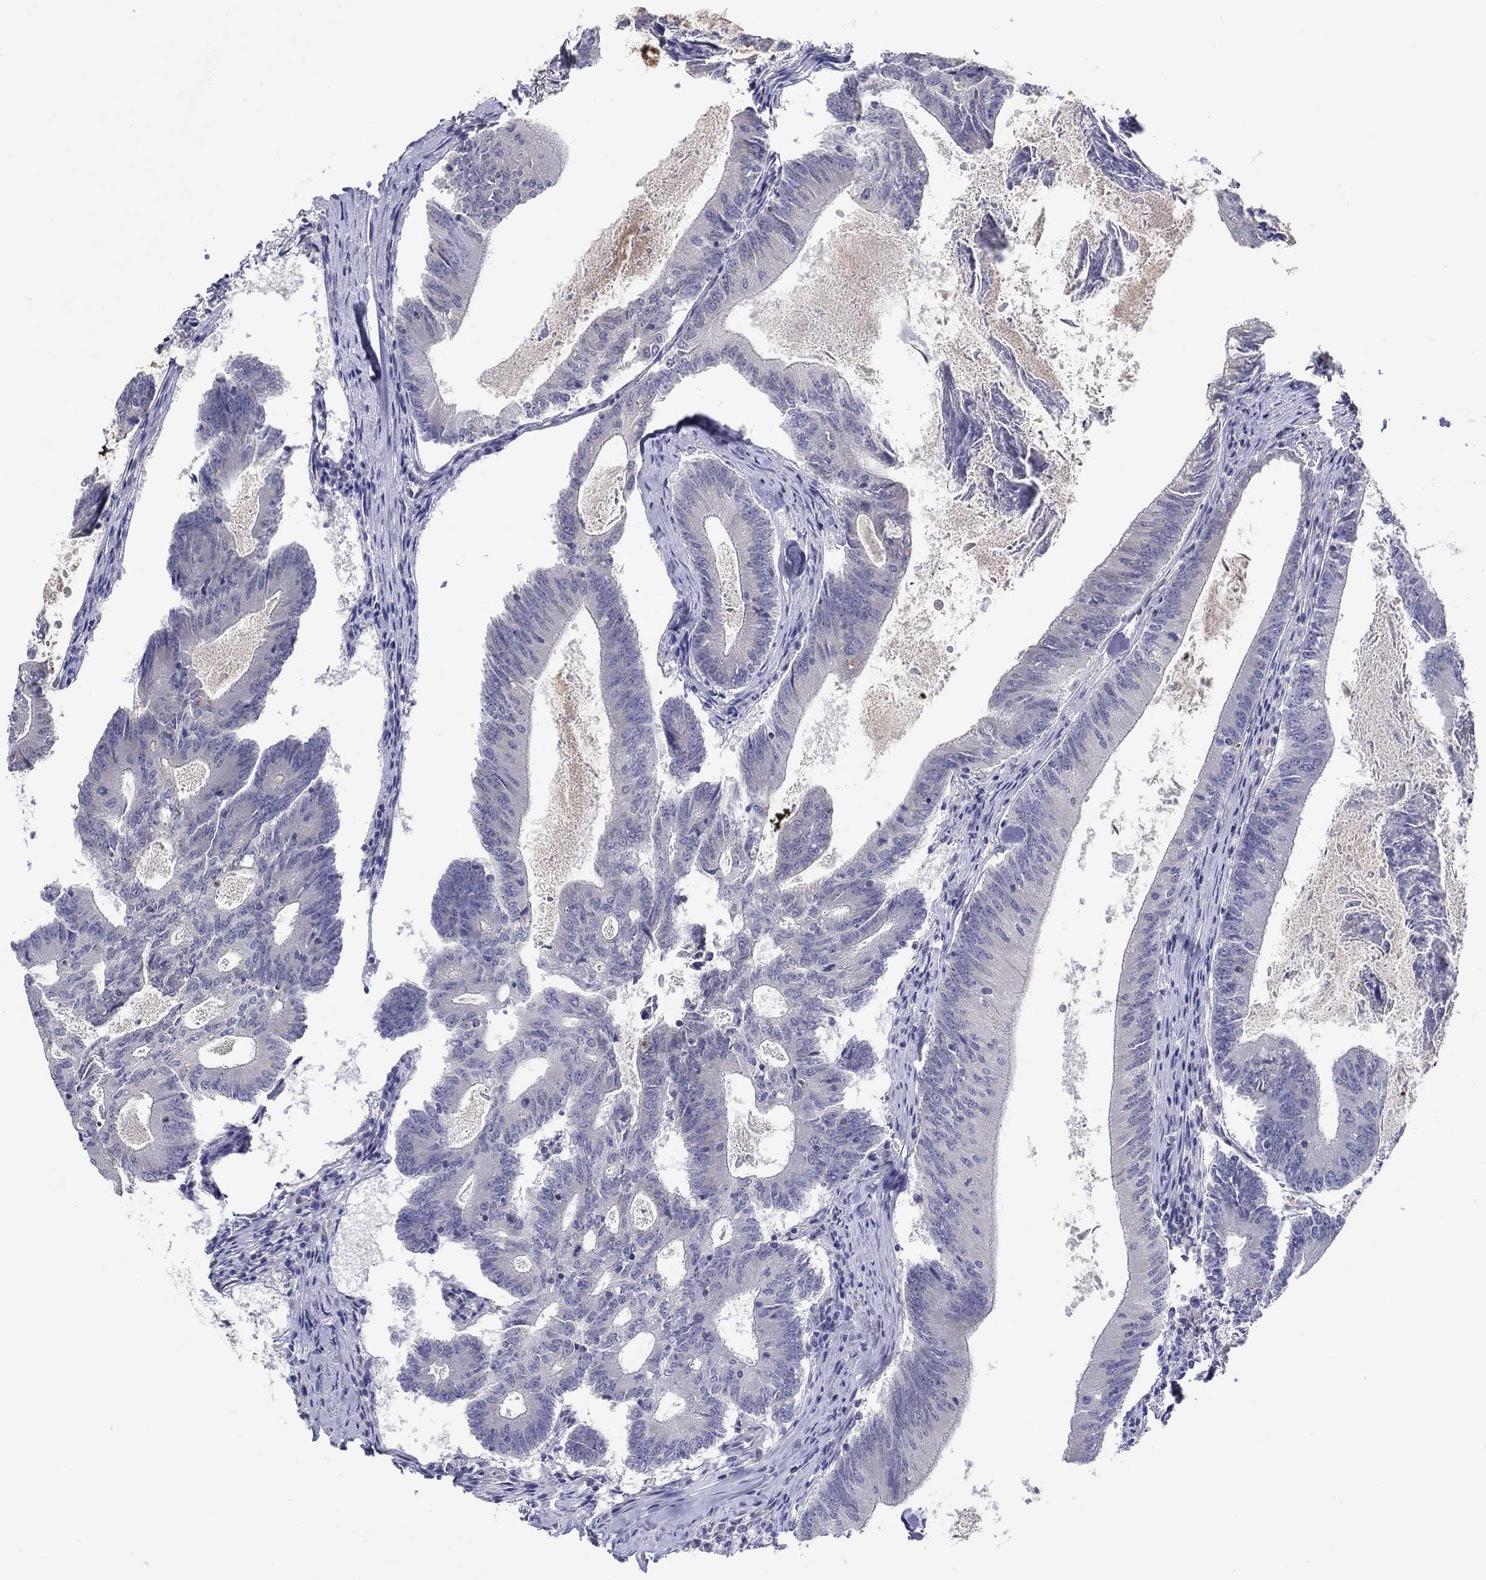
{"staining": {"intensity": "negative", "quantity": "none", "location": "none"}, "tissue": "colorectal cancer", "cell_type": "Tumor cells", "image_type": "cancer", "snomed": [{"axis": "morphology", "description": "Adenocarcinoma, NOS"}, {"axis": "topography", "description": "Colon"}], "caption": "An IHC histopathology image of adenocarcinoma (colorectal) is shown. There is no staining in tumor cells of adenocarcinoma (colorectal).", "gene": "ERMP1", "patient": {"sex": "female", "age": 70}}